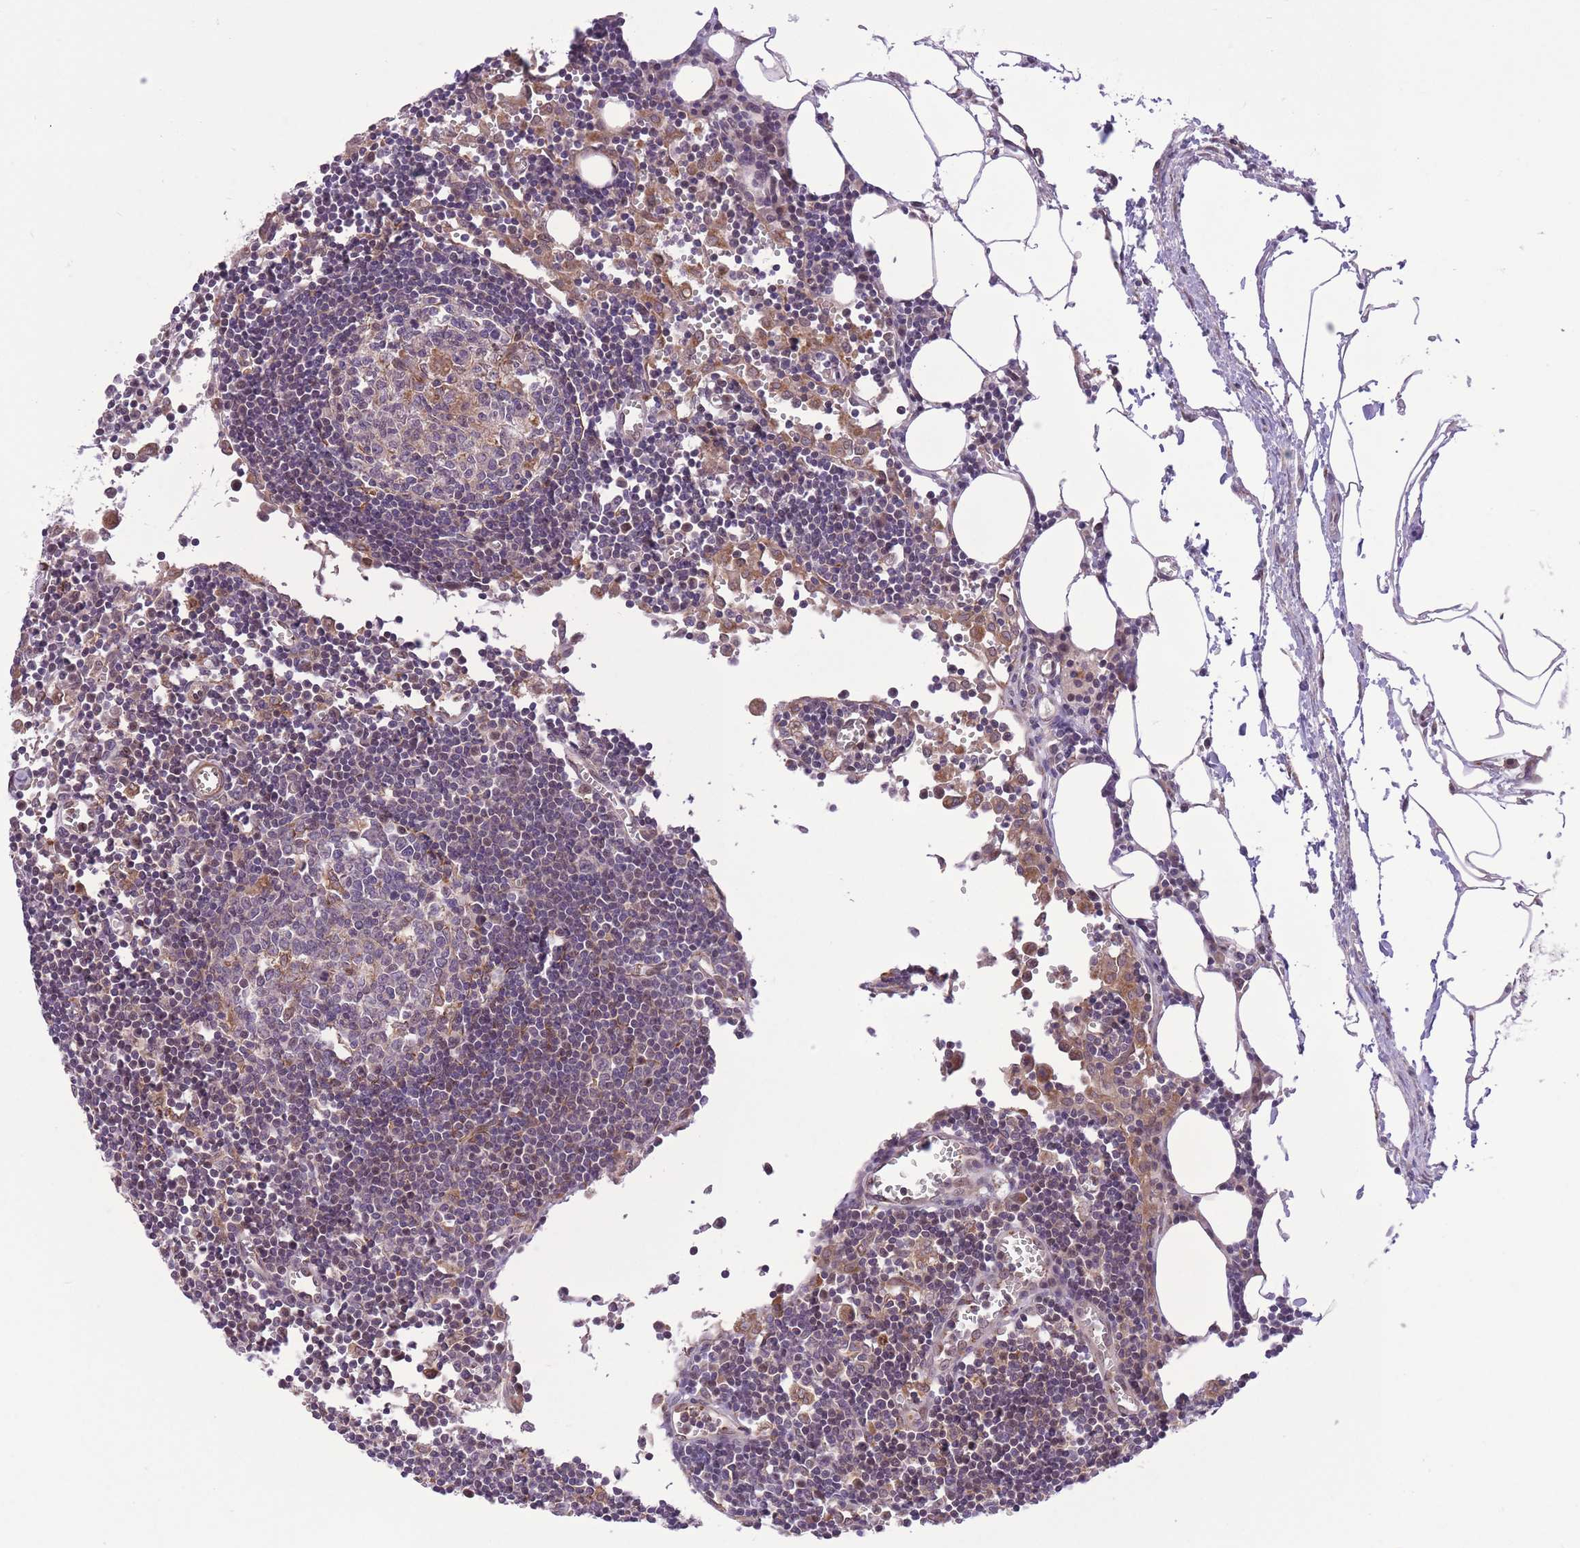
{"staining": {"intensity": "weak", "quantity": "<25%", "location": "cytoplasmic/membranous"}, "tissue": "lymph node", "cell_type": "Germinal center cells", "image_type": "normal", "snomed": [{"axis": "morphology", "description": "Normal tissue, NOS"}, {"axis": "topography", "description": "Lymph node"}], "caption": "A high-resolution micrograph shows IHC staining of unremarkable lymph node, which exhibits no significant expression in germinal center cells.", "gene": "ZBED5", "patient": {"sex": "male", "age": 62}}